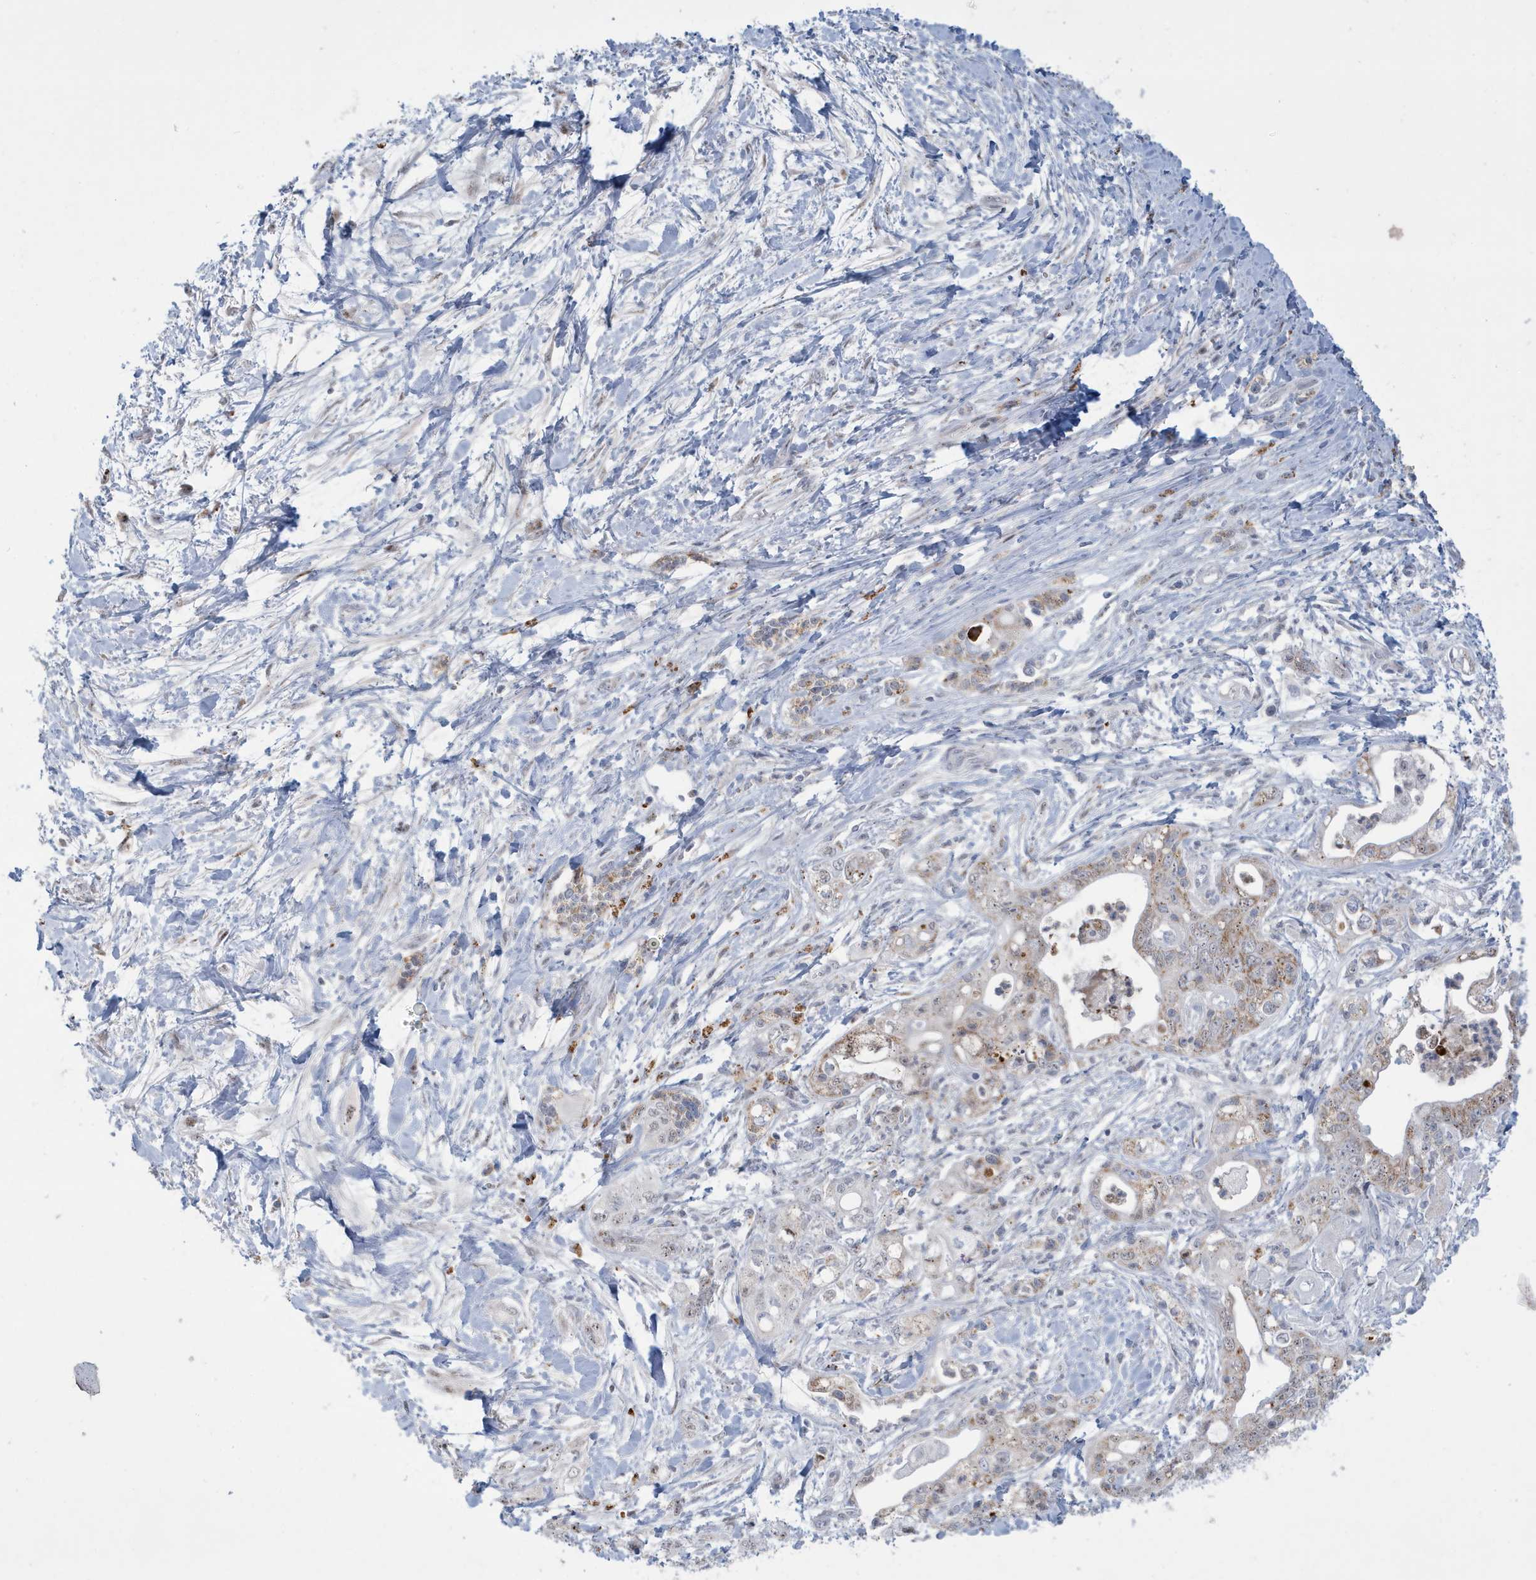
{"staining": {"intensity": "weak", "quantity": "<25%", "location": "cytoplasmic/membranous"}, "tissue": "pancreatic cancer", "cell_type": "Tumor cells", "image_type": "cancer", "snomed": [{"axis": "morphology", "description": "Adenocarcinoma, NOS"}, {"axis": "topography", "description": "Pancreas"}], "caption": "Human pancreatic adenocarcinoma stained for a protein using immunohistochemistry (IHC) reveals no staining in tumor cells.", "gene": "FNDC1", "patient": {"sex": "male", "age": 70}}